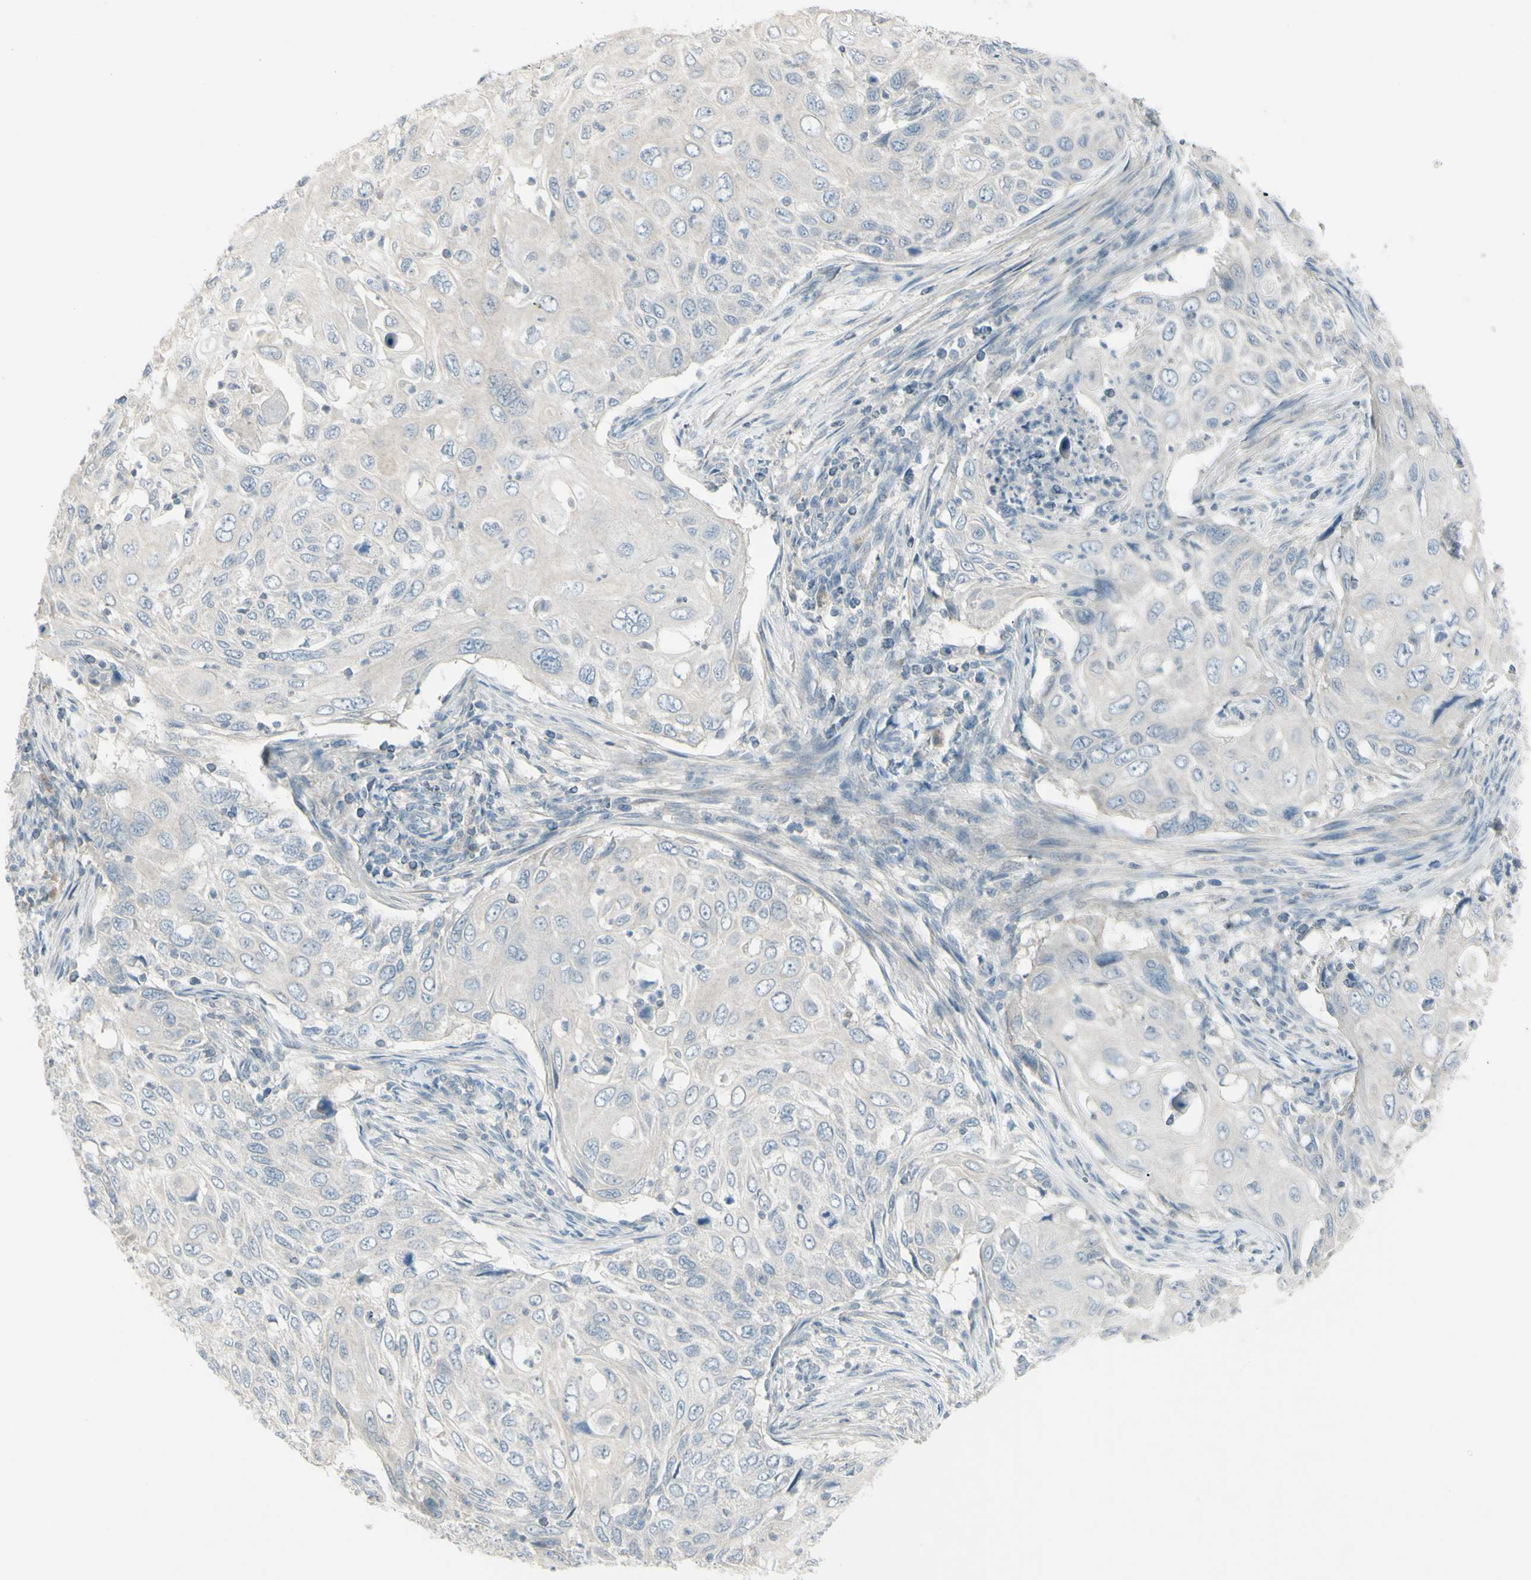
{"staining": {"intensity": "weak", "quantity": ">75%", "location": "cytoplasmic/membranous"}, "tissue": "cervical cancer", "cell_type": "Tumor cells", "image_type": "cancer", "snomed": [{"axis": "morphology", "description": "Squamous cell carcinoma, NOS"}, {"axis": "topography", "description": "Cervix"}], "caption": "Immunohistochemical staining of human cervical cancer (squamous cell carcinoma) displays low levels of weak cytoplasmic/membranous staining in approximately >75% of tumor cells.", "gene": "SH3GL2", "patient": {"sex": "female", "age": 70}}